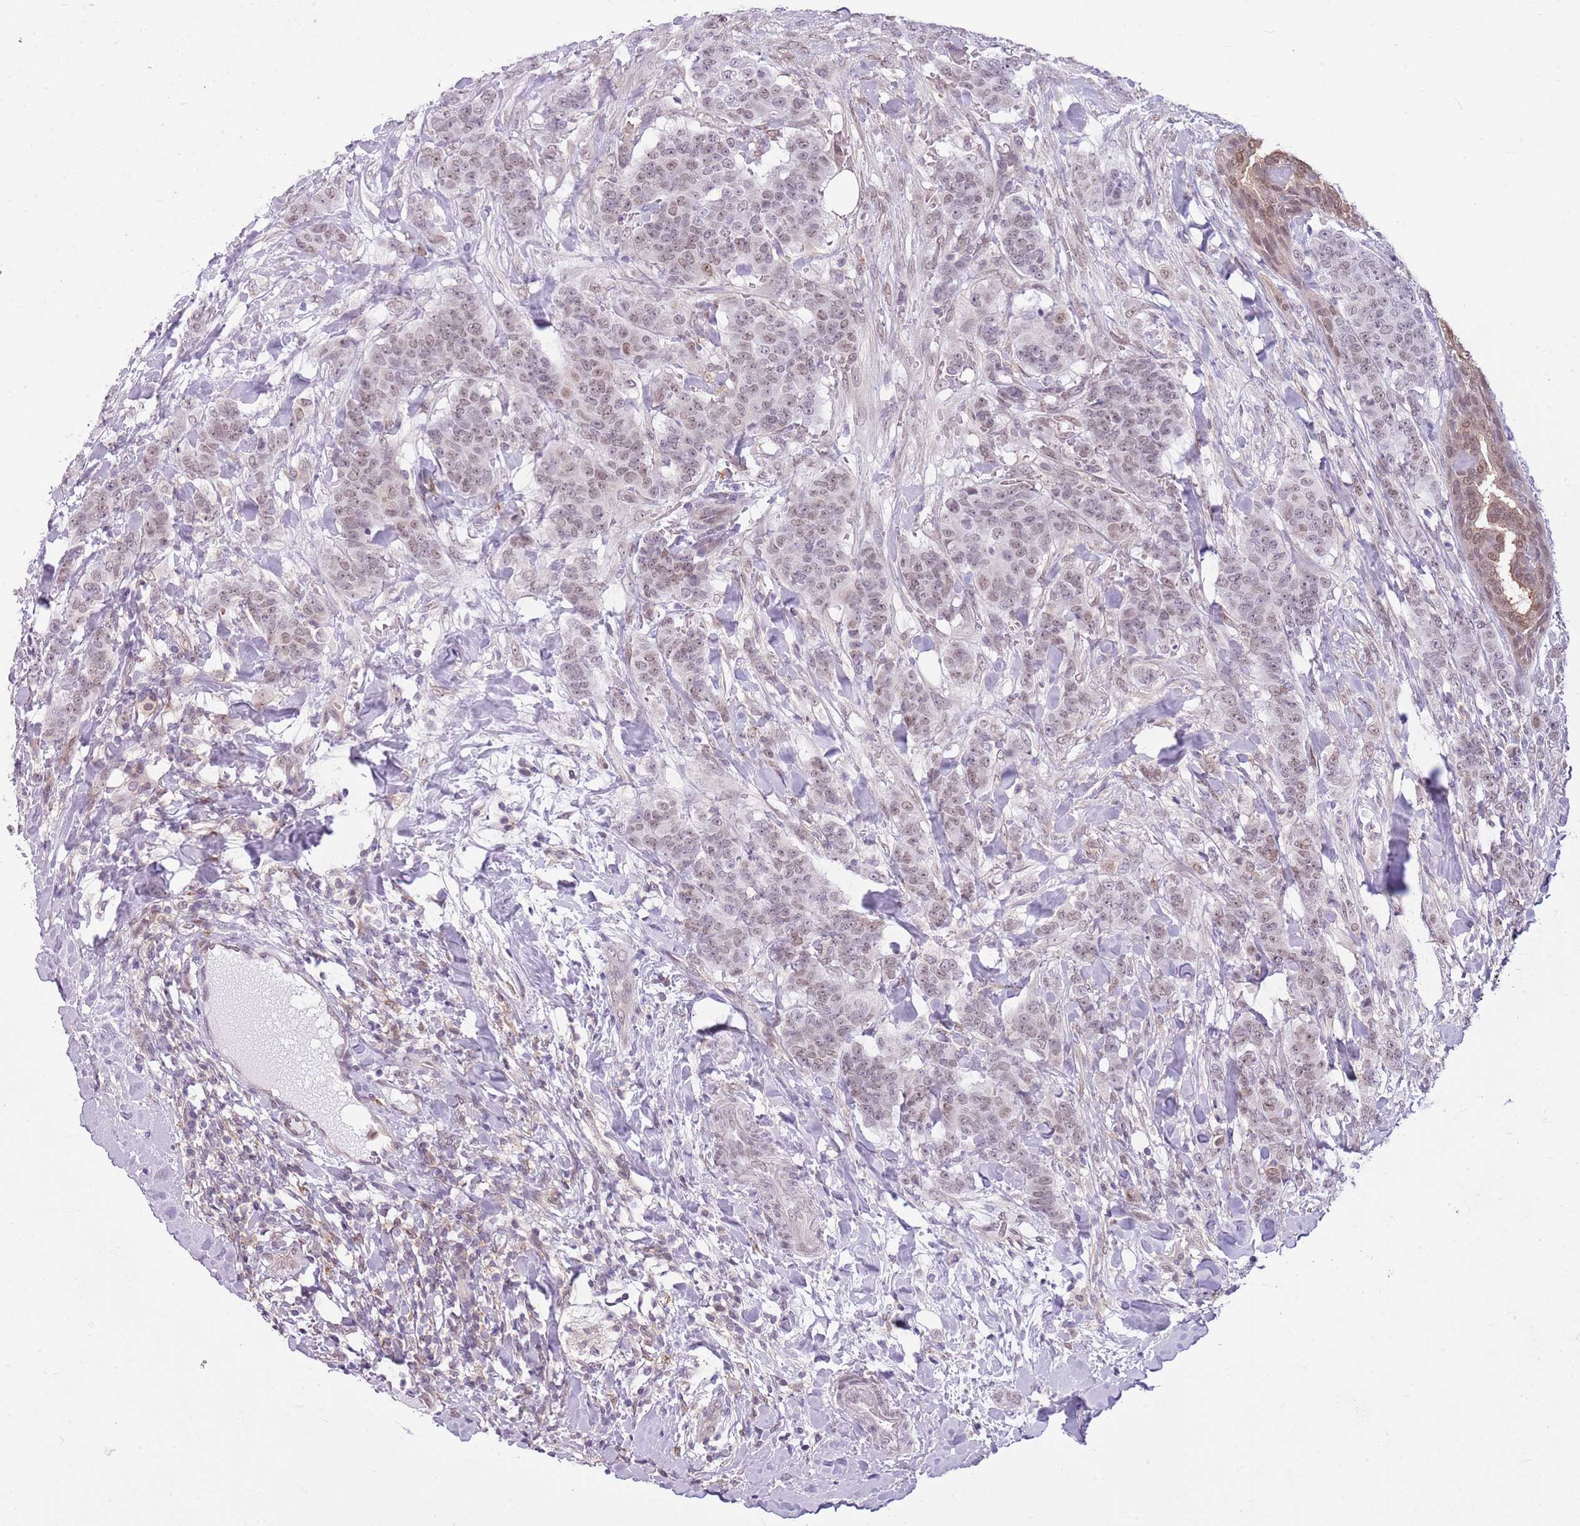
{"staining": {"intensity": "weak", "quantity": "25%-75%", "location": "nuclear"}, "tissue": "breast cancer", "cell_type": "Tumor cells", "image_type": "cancer", "snomed": [{"axis": "morphology", "description": "Duct carcinoma"}, {"axis": "topography", "description": "Breast"}], "caption": "Immunohistochemical staining of breast cancer demonstrates low levels of weak nuclear staining in about 25%-75% of tumor cells.", "gene": "DHX32", "patient": {"sex": "female", "age": 40}}